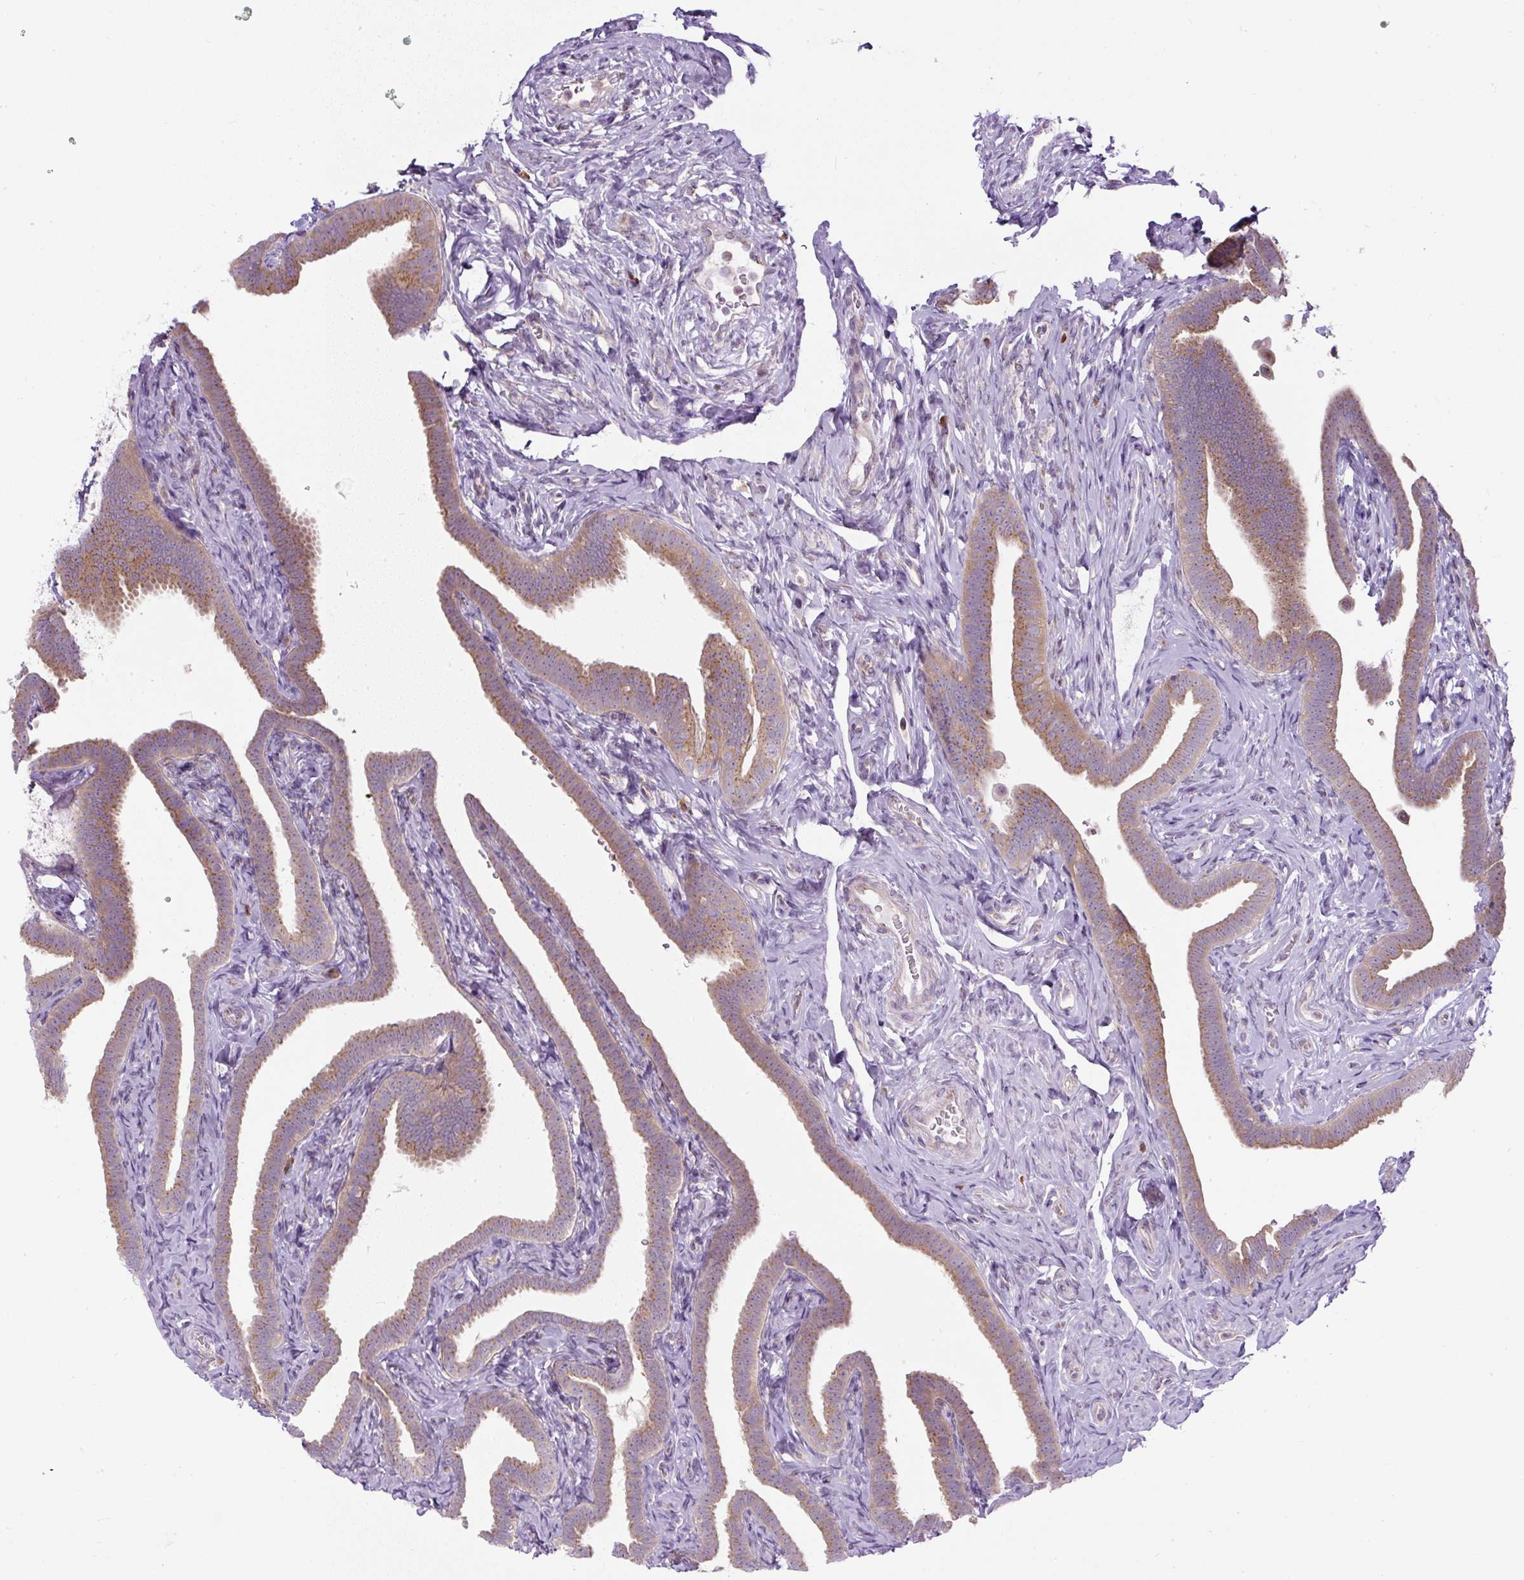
{"staining": {"intensity": "moderate", "quantity": ">75%", "location": "cytoplasmic/membranous"}, "tissue": "fallopian tube", "cell_type": "Glandular cells", "image_type": "normal", "snomed": [{"axis": "morphology", "description": "Normal tissue, NOS"}, {"axis": "topography", "description": "Fallopian tube"}], "caption": "Benign fallopian tube exhibits moderate cytoplasmic/membranous expression in approximately >75% of glandular cells.", "gene": "MLX", "patient": {"sex": "female", "age": 69}}